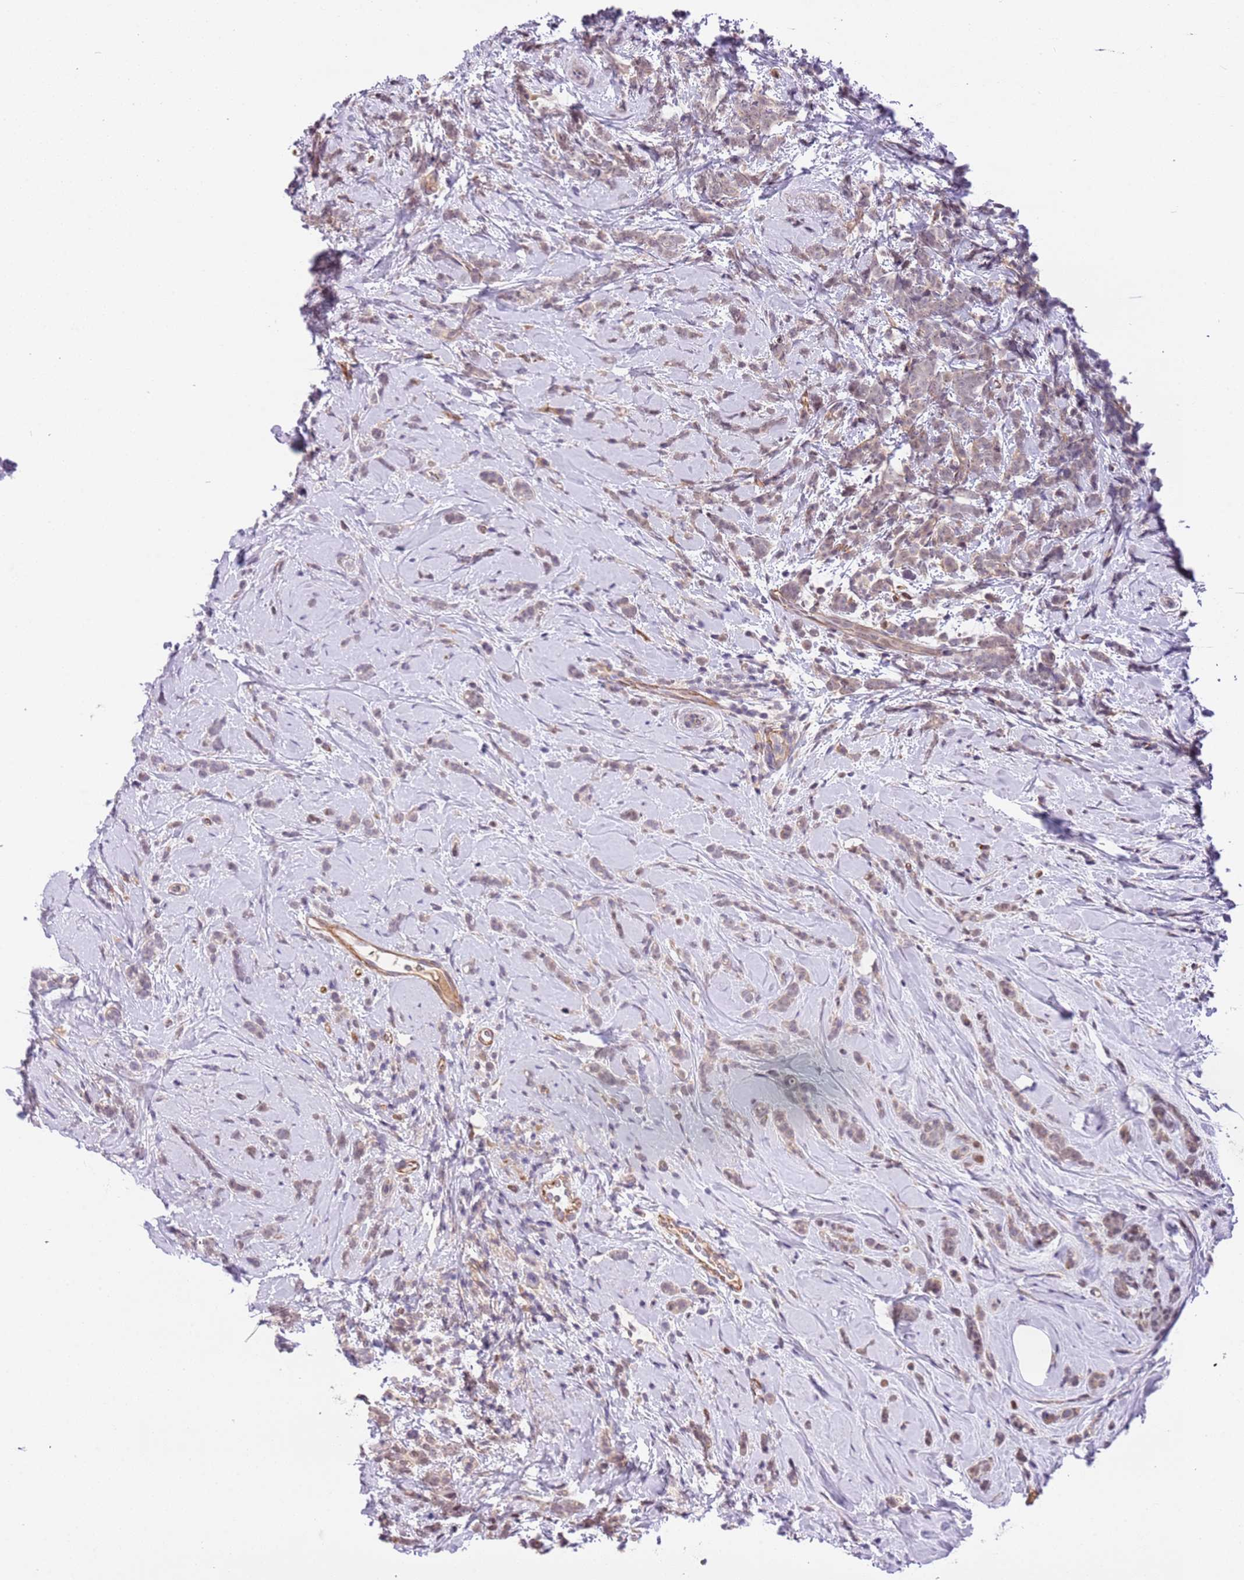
{"staining": {"intensity": "weak", "quantity": ">75%", "location": "cytoplasmic/membranous,nuclear"}, "tissue": "breast cancer", "cell_type": "Tumor cells", "image_type": "cancer", "snomed": [{"axis": "morphology", "description": "Lobular carcinoma"}, {"axis": "topography", "description": "Breast"}], "caption": "Tumor cells demonstrate low levels of weak cytoplasmic/membranous and nuclear expression in approximately >75% of cells in human breast lobular carcinoma.", "gene": "MAGEF1", "patient": {"sex": "female", "age": 58}}